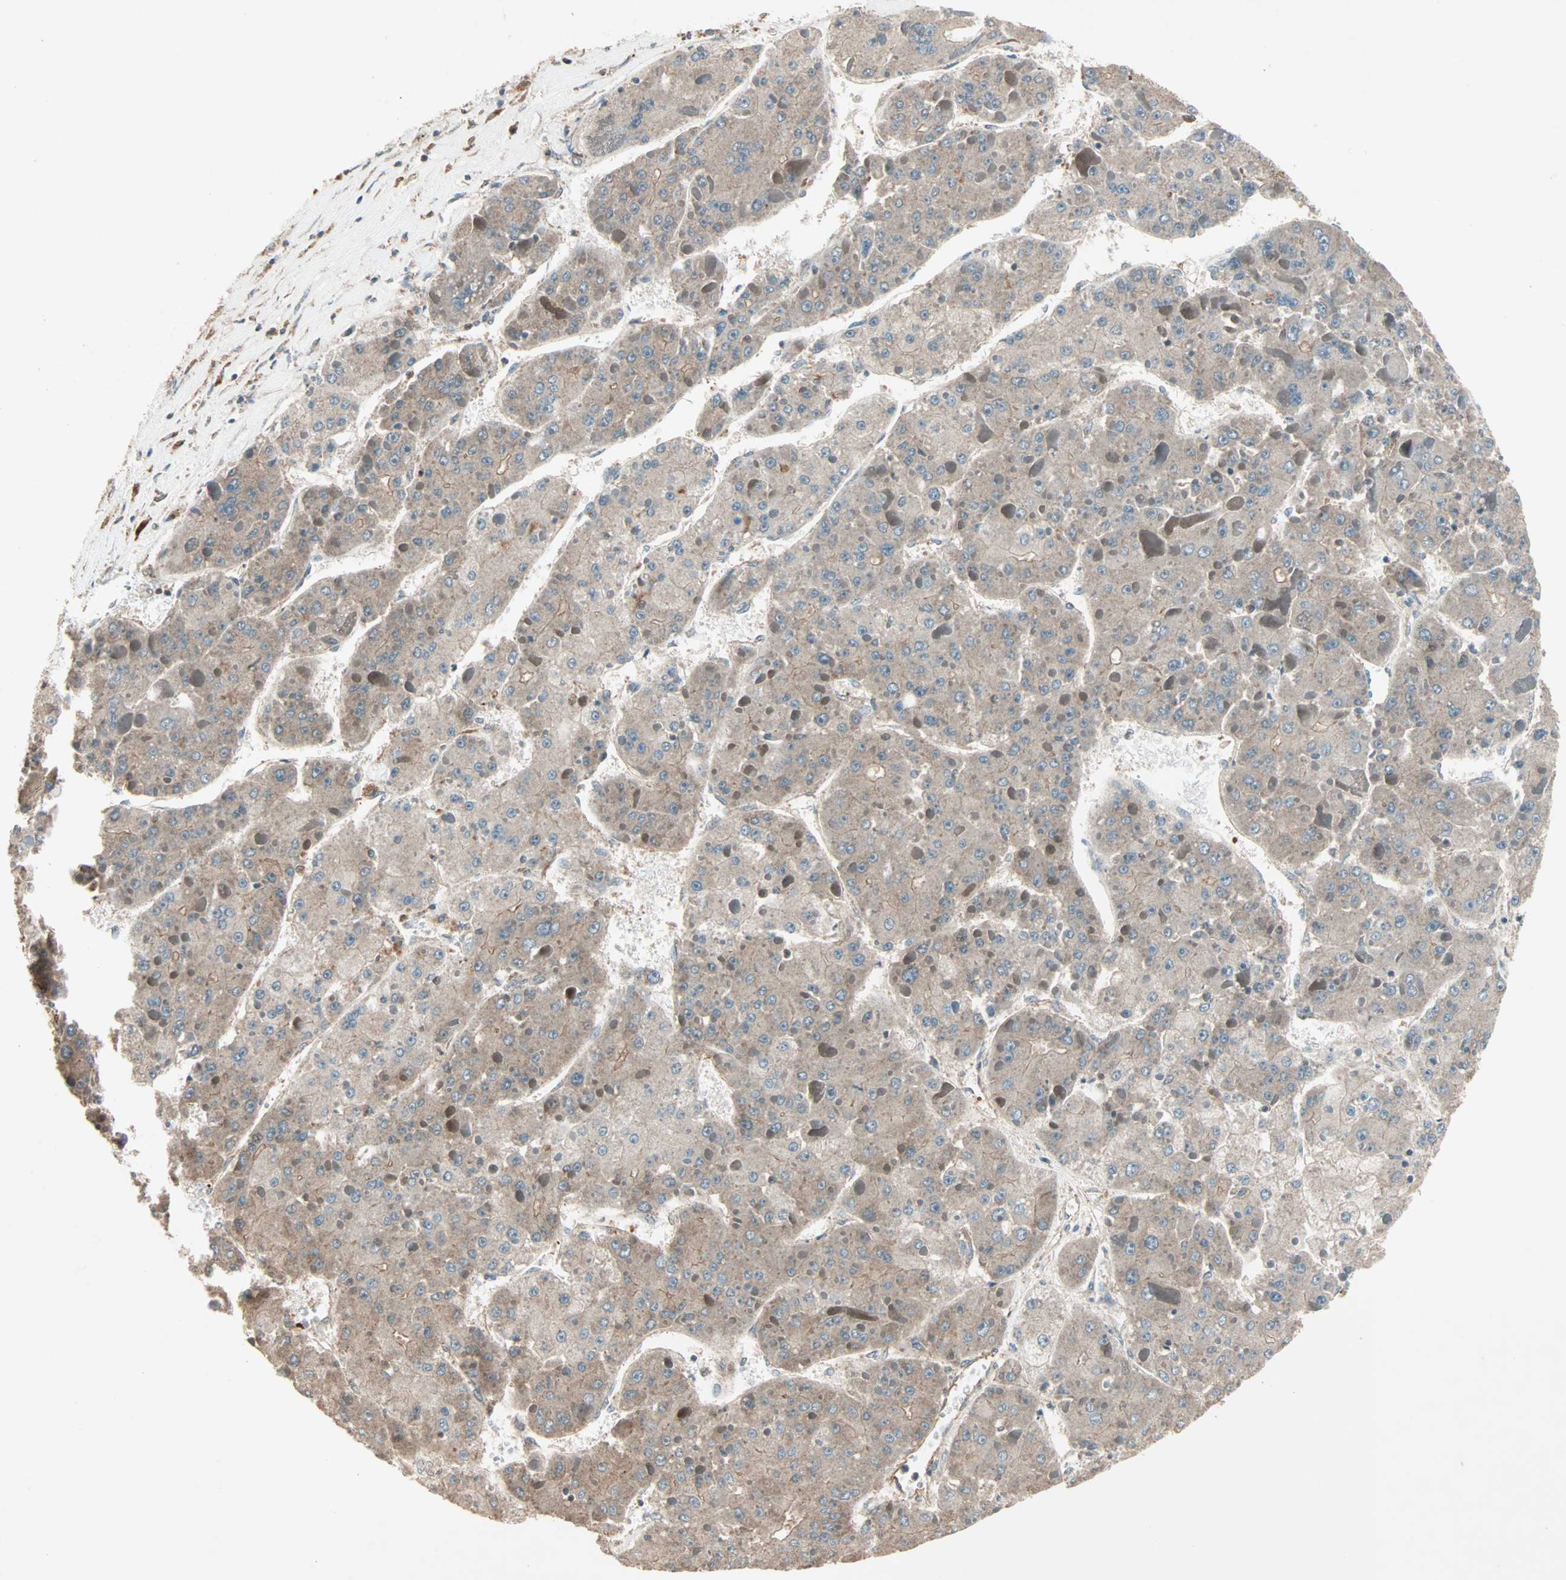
{"staining": {"intensity": "weak", "quantity": ">75%", "location": "cytoplasmic/membranous"}, "tissue": "liver cancer", "cell_type": "Tumor cells", "image_type": "cancer", "snomed": [{"axis": "morphology", "description": "Carcinoma, Hepatocellular, NOS"}, {"axis": "topography", "description": "Liver"}], "caption": "Immunohistochemistry (IHC) (DAB (3,3'-diaminobenzidine)) staining of human liver cancer exhibits weak cytoplasmic/membranous protein staining in approximately >75% of tumor cells.", "gene": "MAP3K21", "patient": {"sex": "female", "age": 73}}